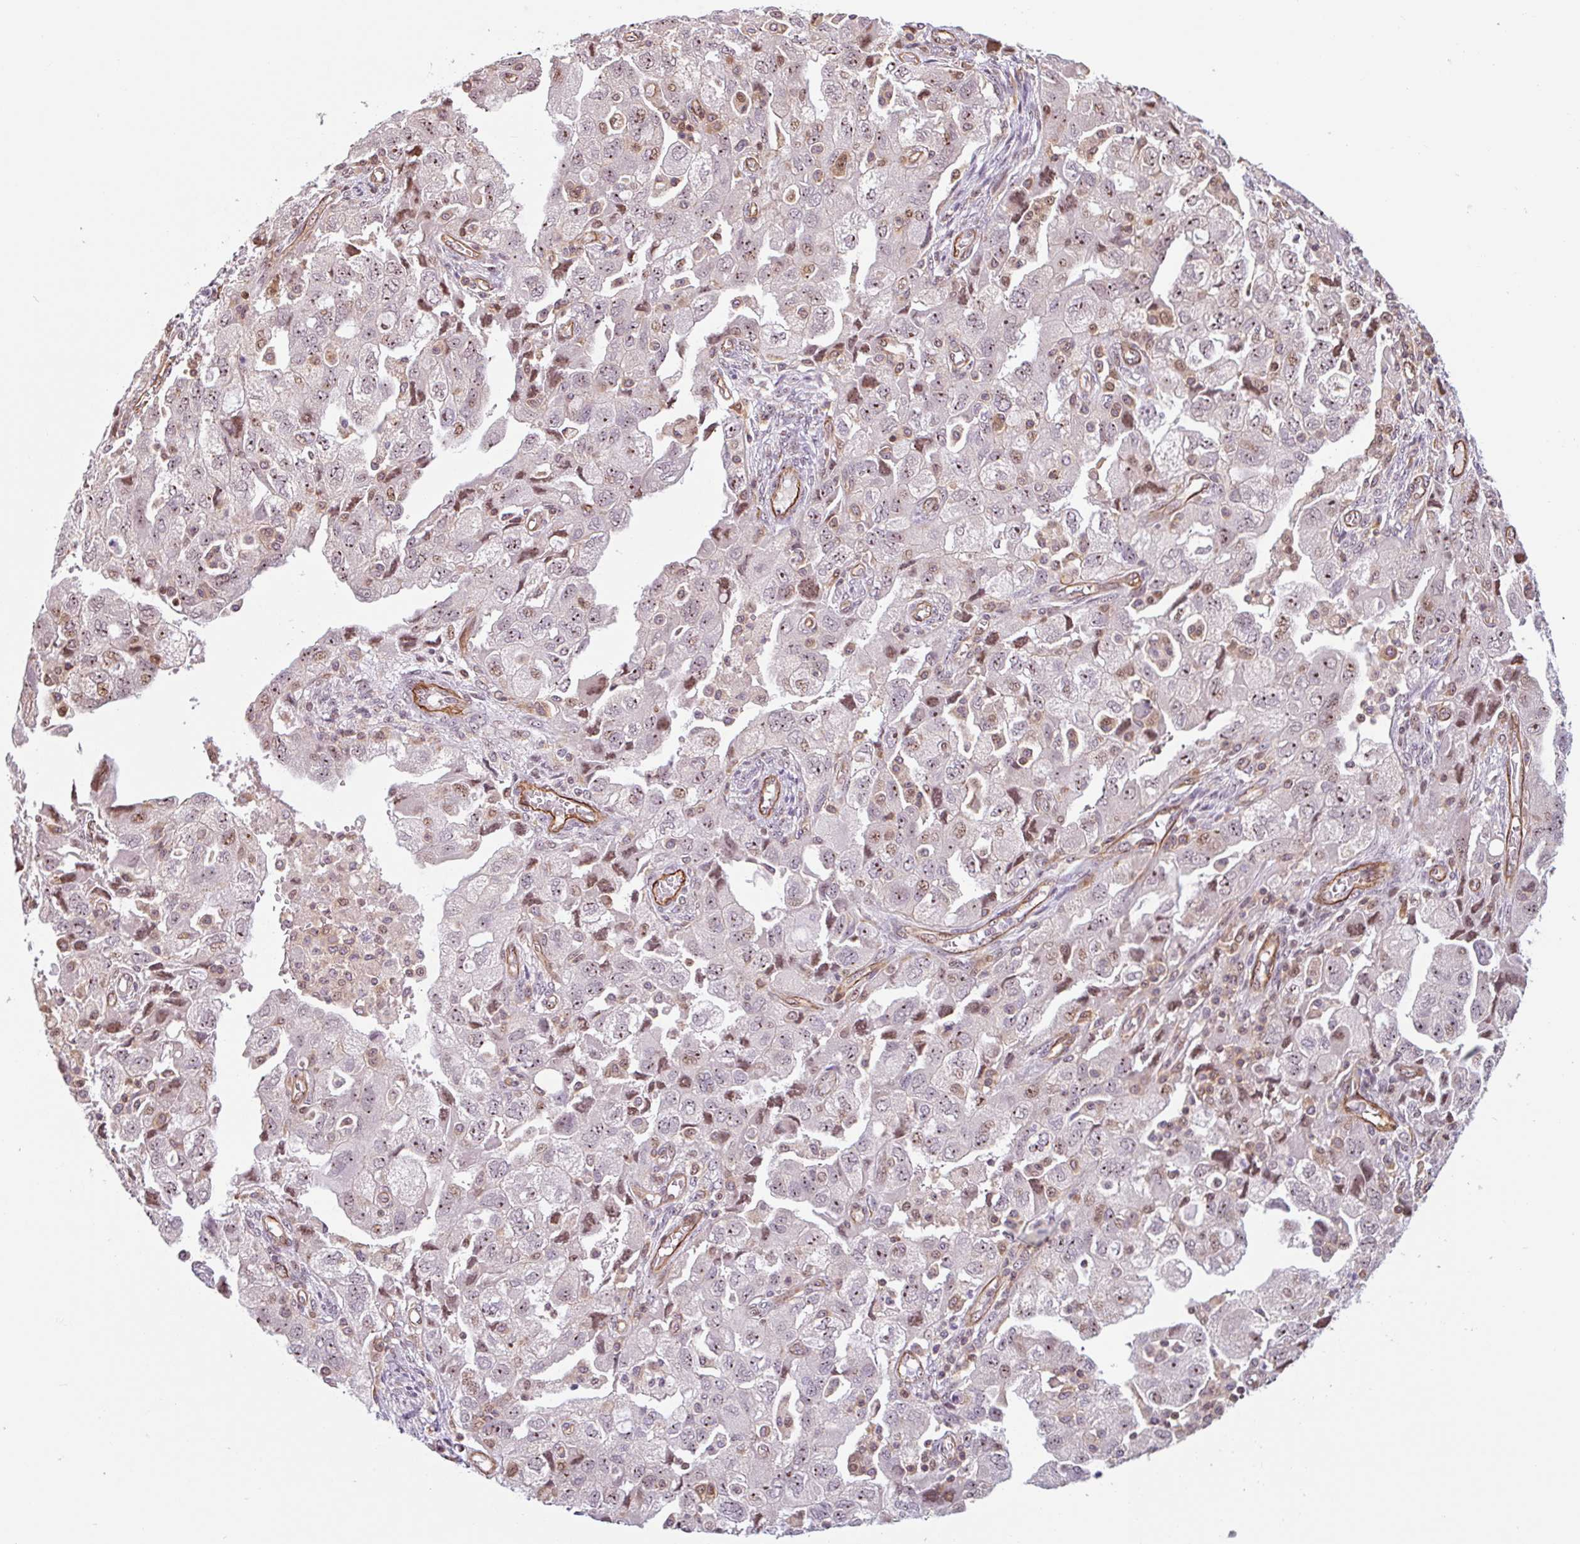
{"staining": {"intensity": "moderate", "quantity": "25%-75%", "location": "nuclear"}, "tissue": "ovarian cancer", "cell_type": "Tumor cells", "image_type": "cancer", "snomed": [{"axis": "morphology", "description": "Carcinoma, NOS"}, {"axis": "morphology", "description": "Cystadenocarcinoma, serous, NOS"}, {"axis": "topography", "description": "Ovary"}], "caption": "The image demonstrates a brown stain indicating the presence of a protein in the nuclear of tumor cells in ovarian cancer.", "gene": "ZNF689", "patient": {"sex": "female", "age": 69}}